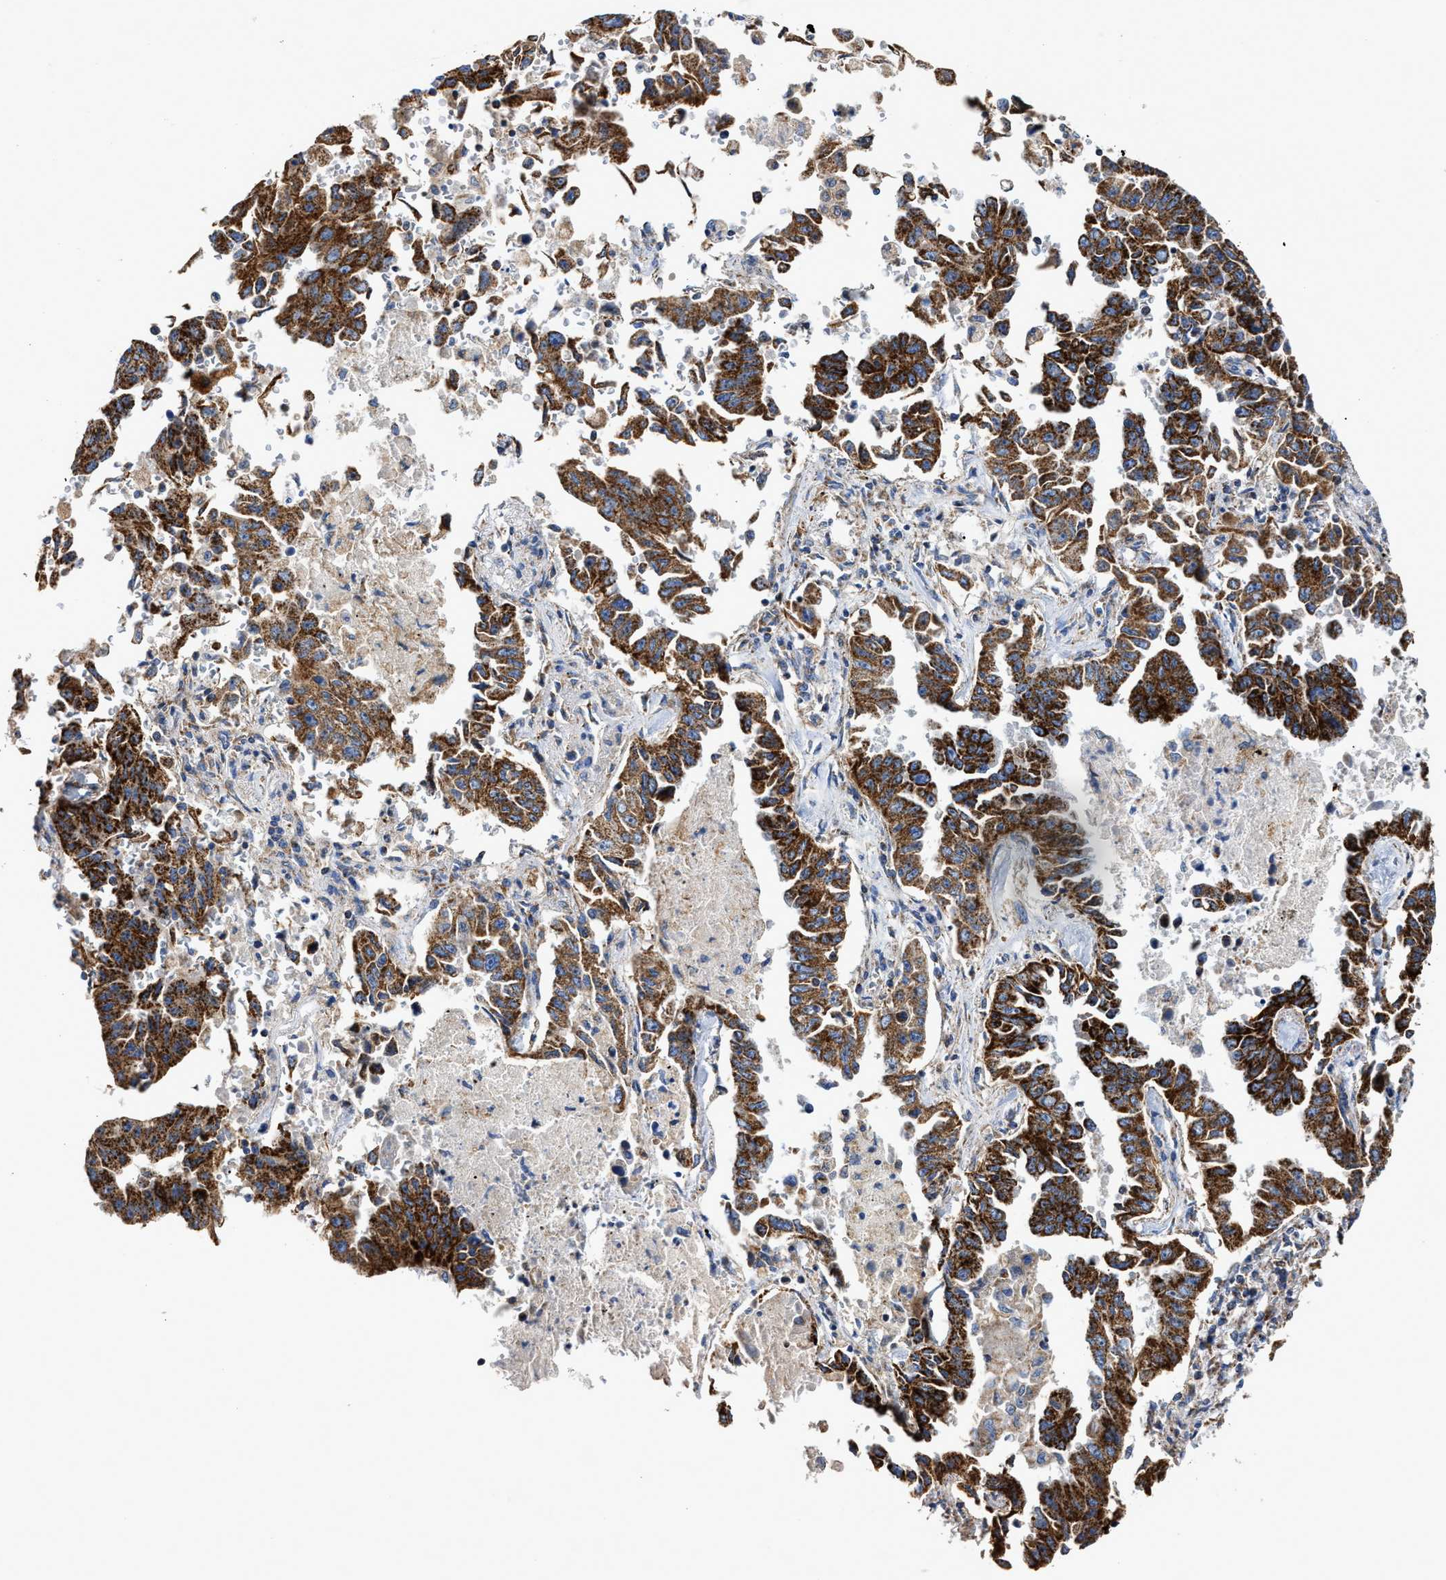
{"staining": {"intensity": "strong", "quantity": ">75%", "location": "cytoplasmic/membranous"}, "tissue": "lung cancer", "cell_type": "Tumor cells", "image_type": "cancer", "snomed": [{"axis": "morphology", "description": "Adenocarcinoma, NOS"}, {"axis": "topography", "description": "Lung"}], "caption": "Immunohistochemical staining of human lung cancer reveals strong cytoplasmic/membranous protein positivity in approximately >75% of tumor cells.", "gene": "MECR", "patient": {"sex": "female", "age": 51}}